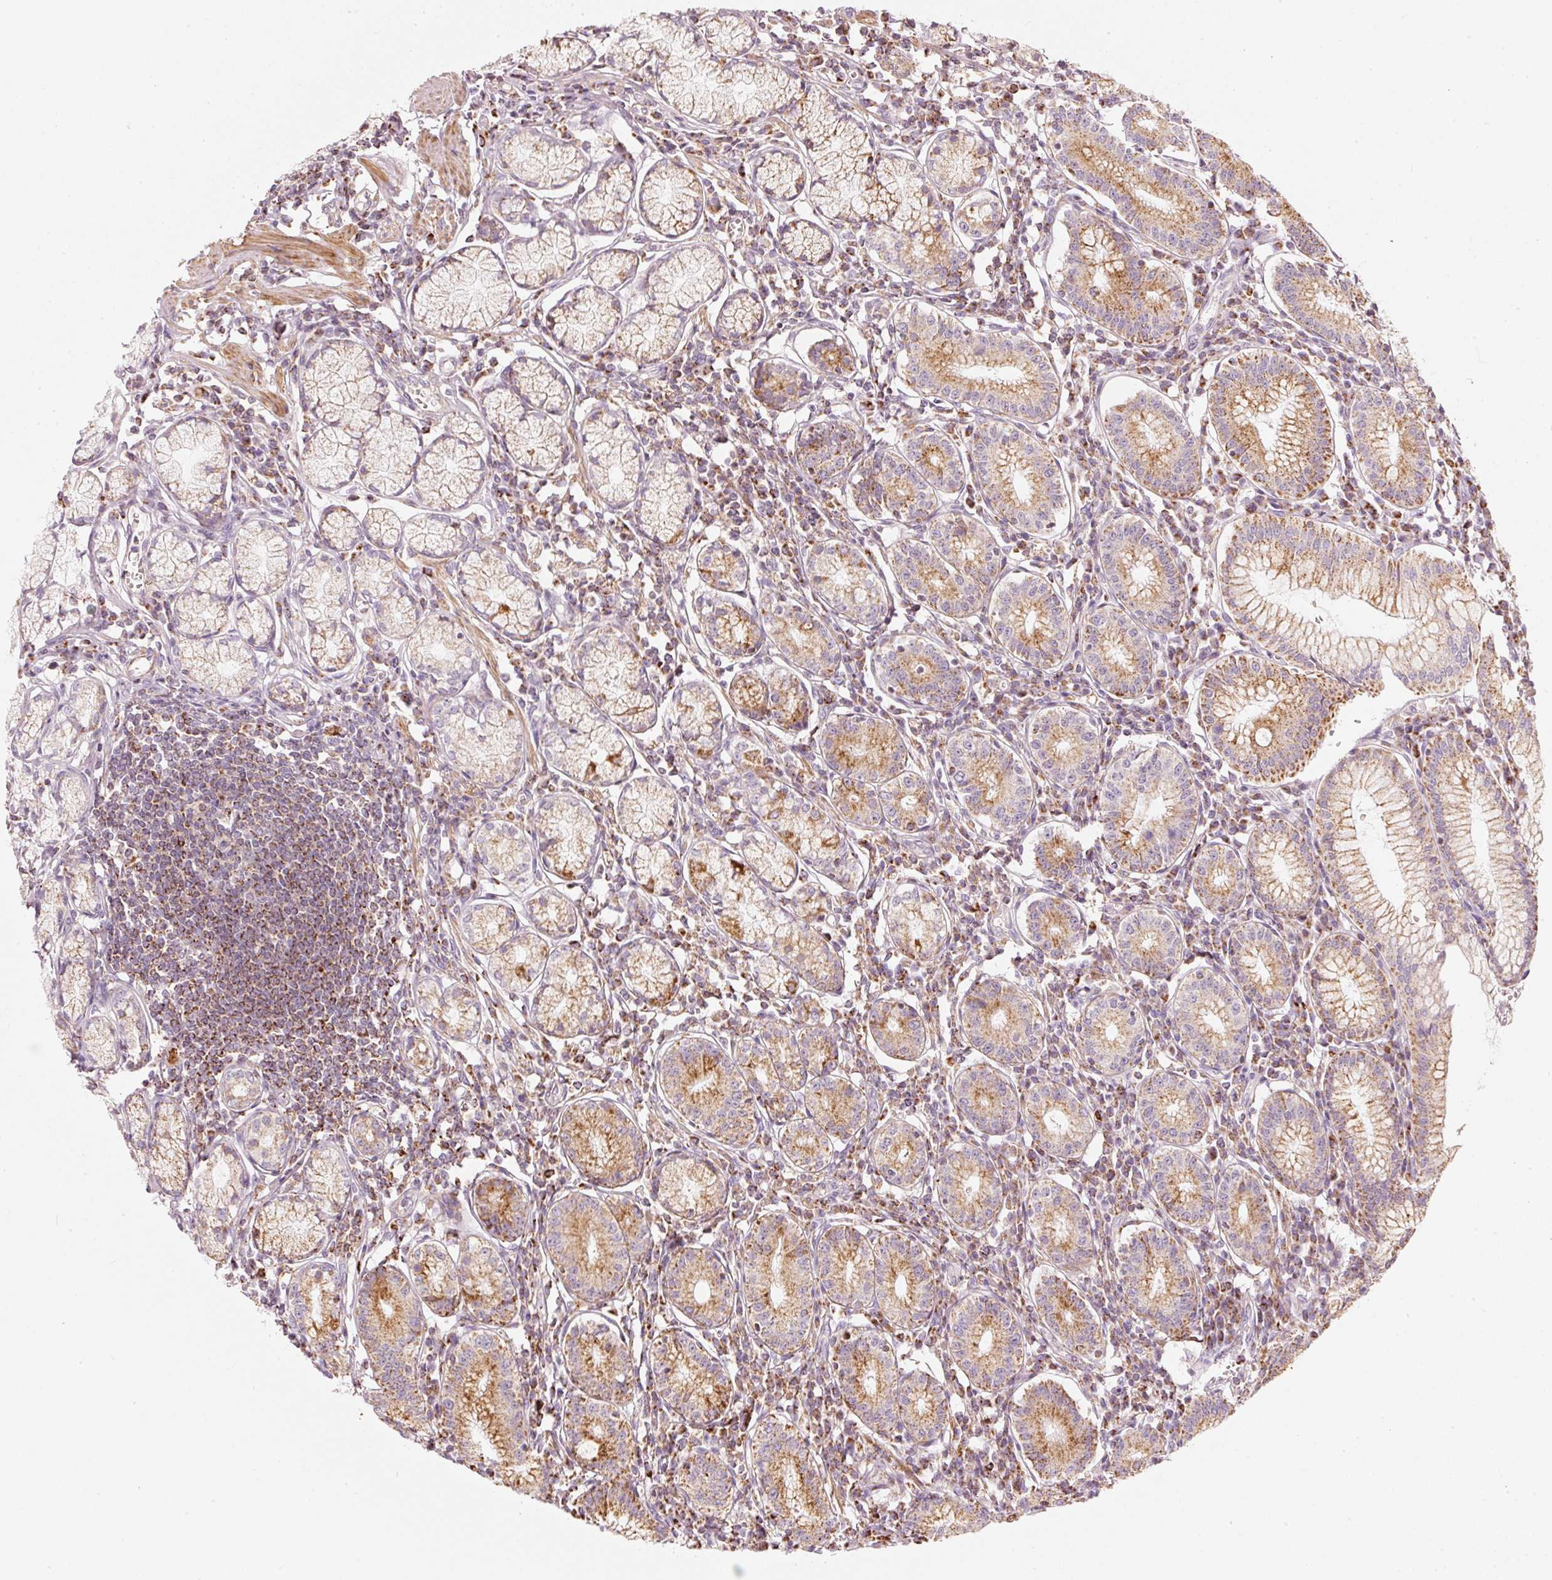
{"staining": {"intensity": "strong", "quantity": "25%-75%", "location": "cytoplasmic/membranous"}, "tissue": "stomach", "cell_type": "Glandular cells", "image_type": "normal", "snomed": [{"axis": "morphology", "description": "Normal tissue, NOS"}, {"axis": "topography", "description": "Stomach"}], "caption": "Protein analysis of unremarkable stomach demonstrates strong cytoplasmic/membranous expression in about 25%-75% of glandular cells. (brown staining indicates protein expression, while blue staining denotes nuclei).", "gene": "C17orf98", "patient": {"sex": "male", "age": 55}}